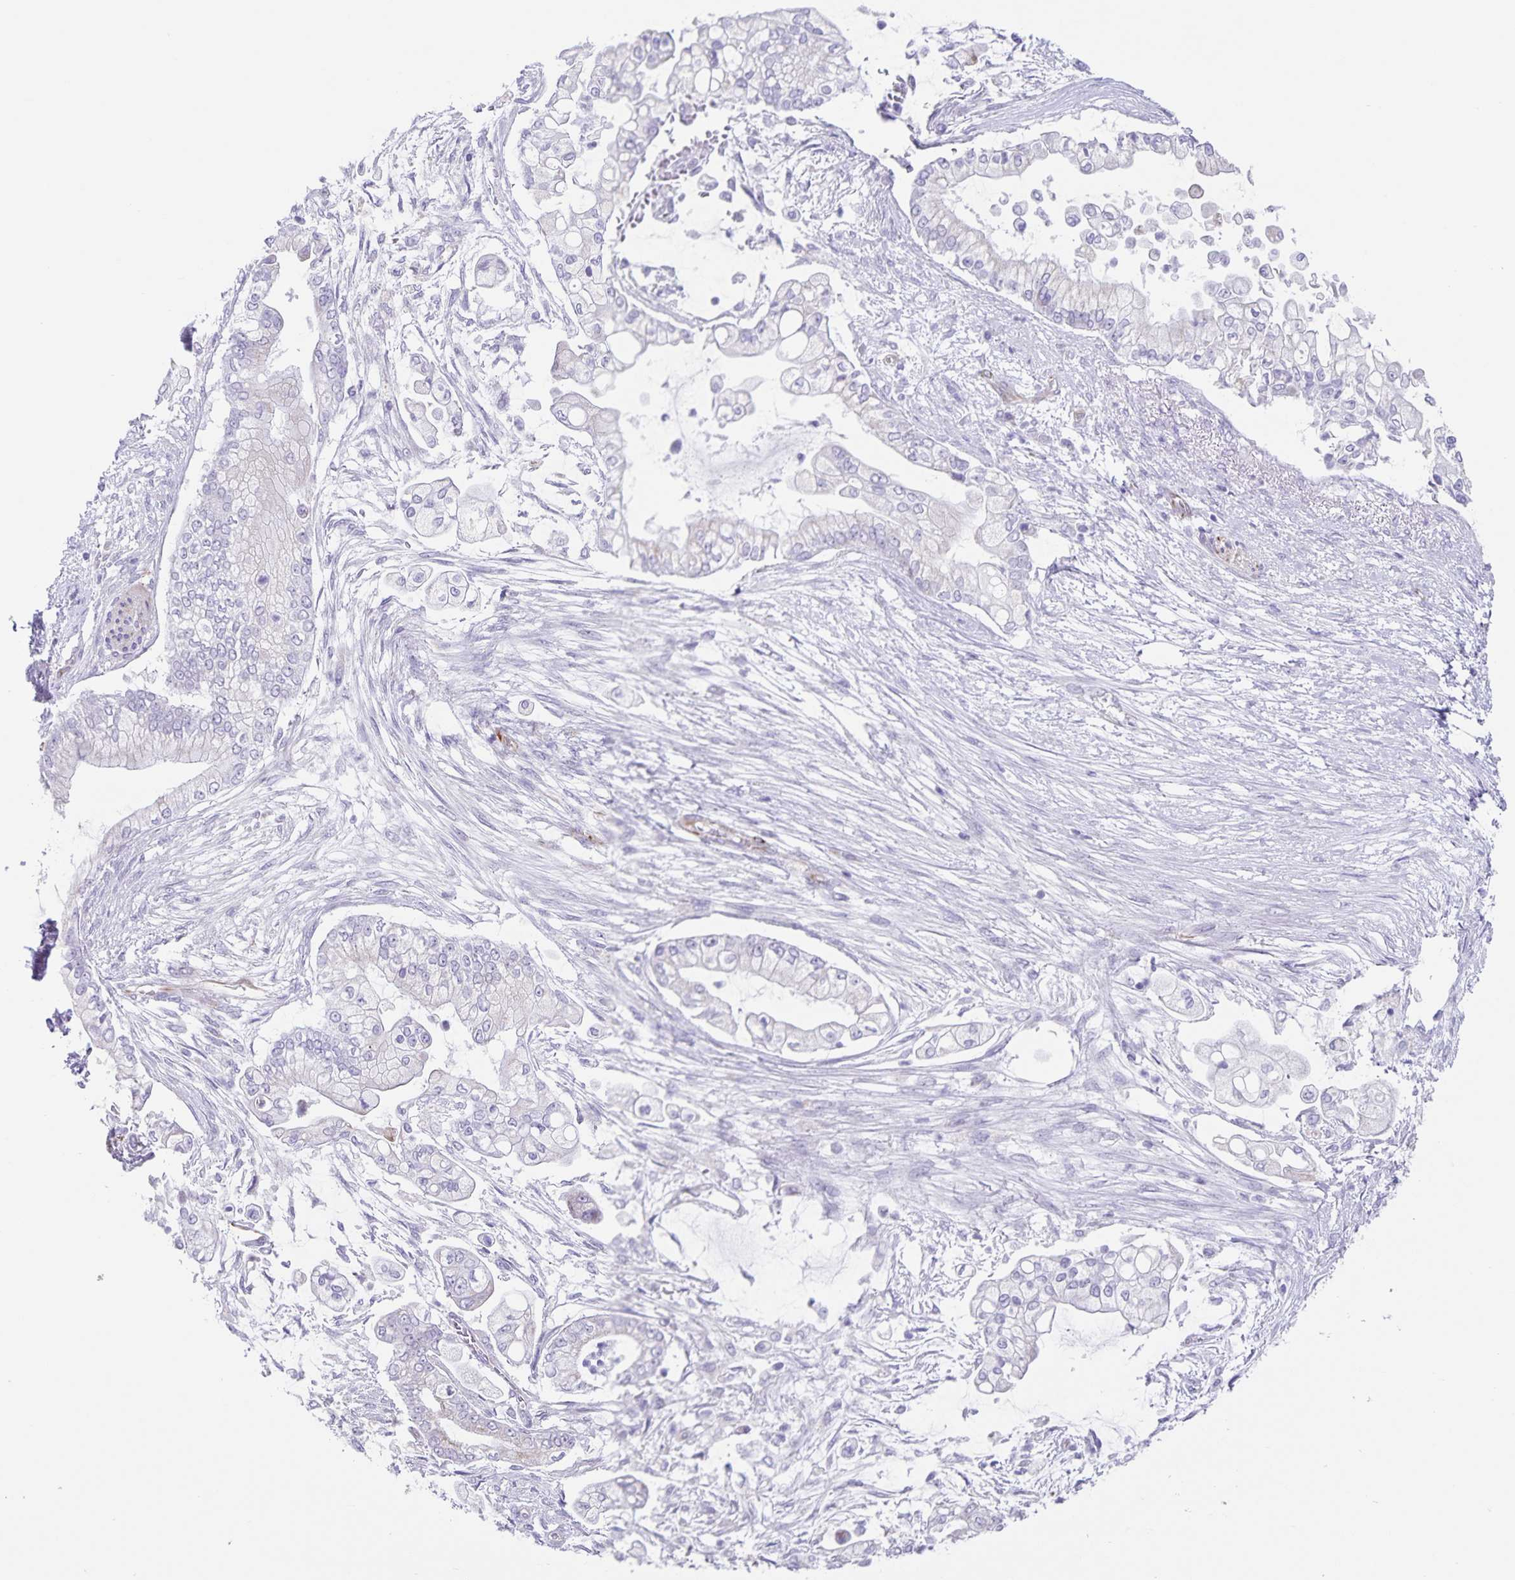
{"staining": {"intensity": "negative", "quantity": "none", "location": "none"}, "tissue": "pancreatic cancer", "cell_type": "Tumor cells", "image_type": "cancer", "snomed": [{"axis": "morphology", "description": "Adenocarcinoma, NOS"}, {"axis": "topography", "description": "Pancreas"}], "caption": "This is a micrograph of immunohistochemistry (IHC) staining of pancreatic cancer (adenocarcinoma), which shows no staining in tumor cells. (DAB (3,3'-diaminobenzidine) immunohistochemistry, high magnification).", "gene": "SYNM", "patient": {"sex": "female", "age": 69}}